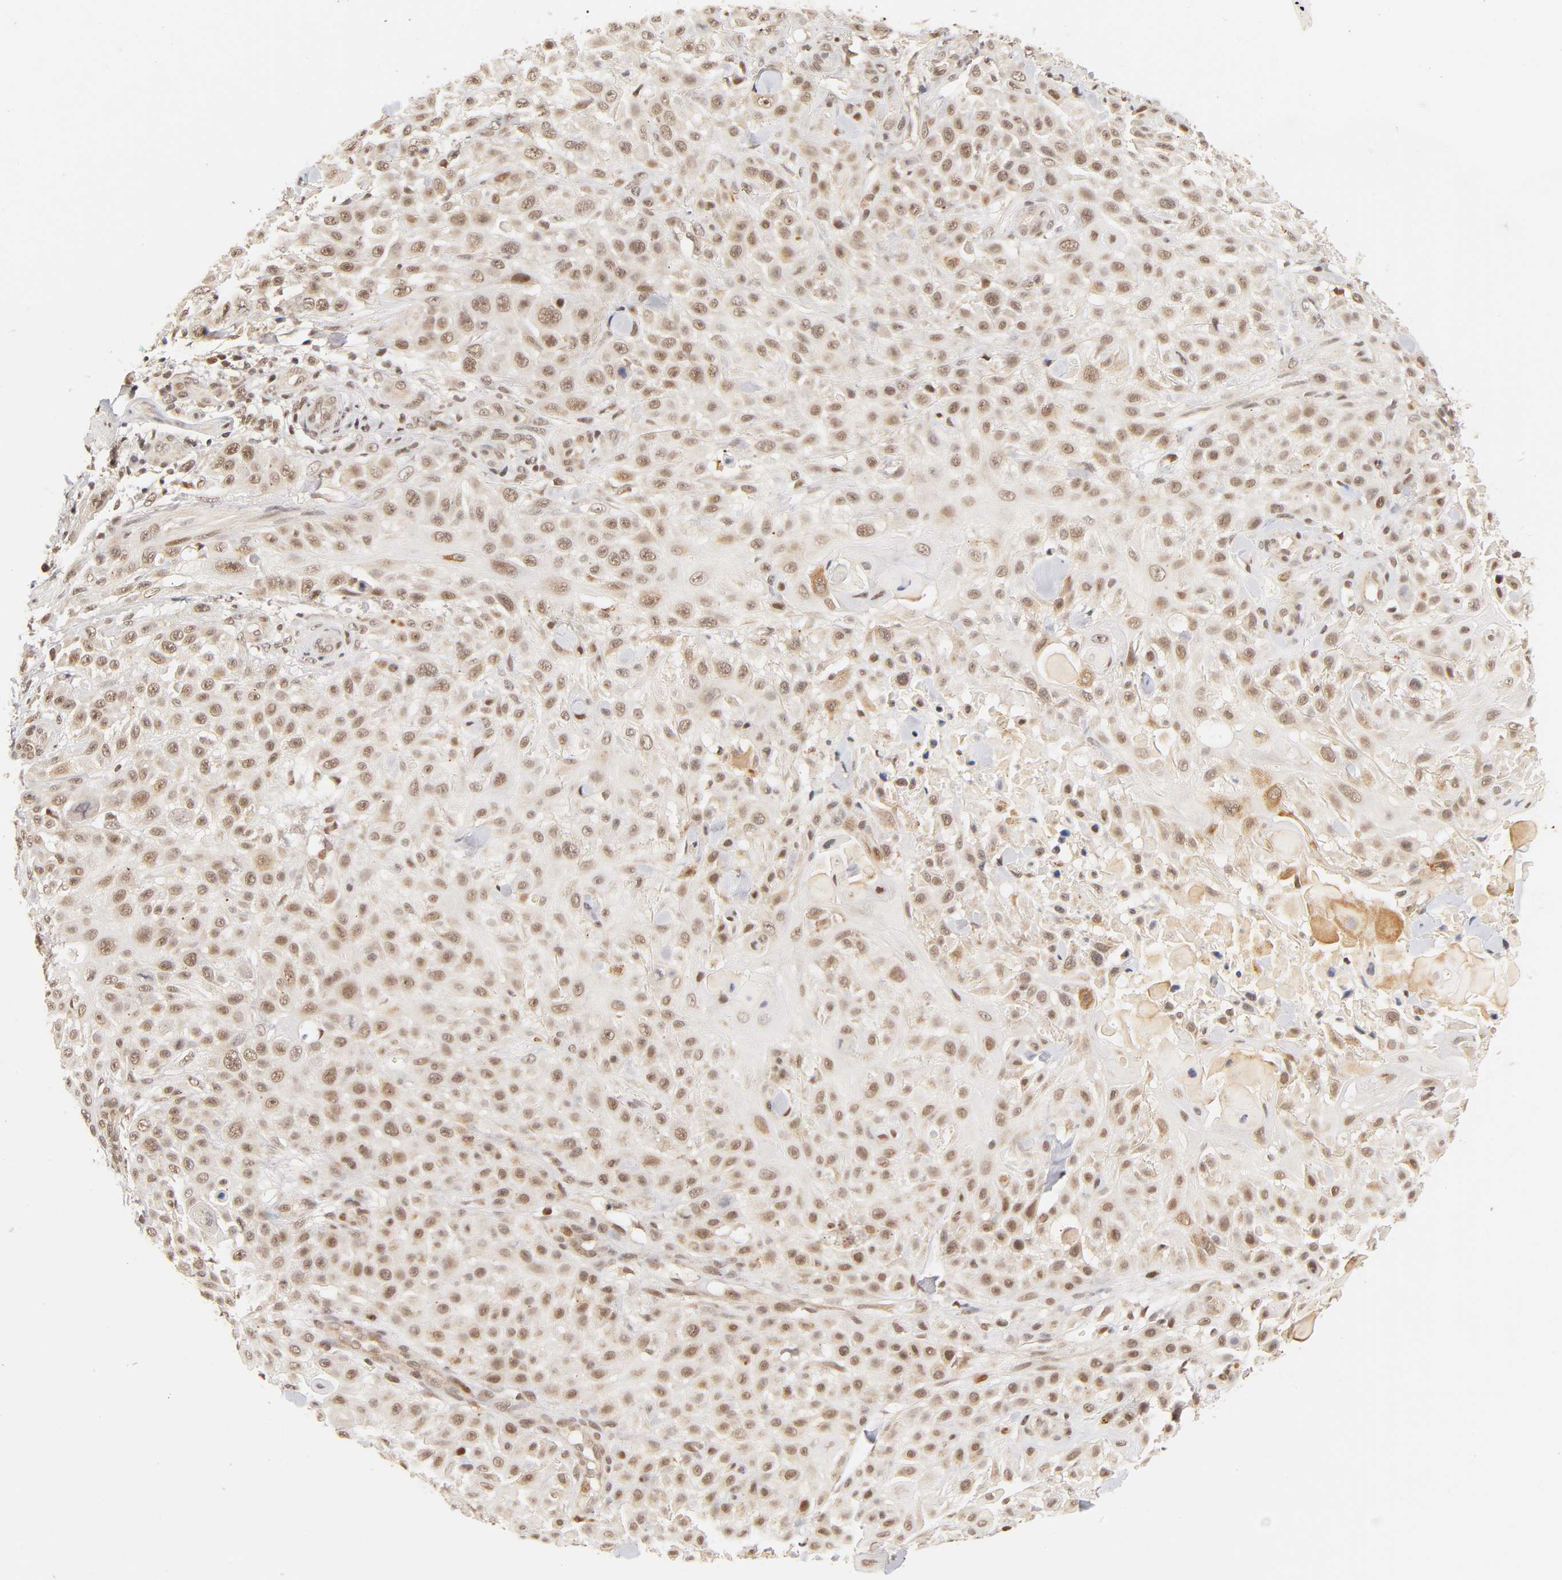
{"staining": {"intensity": "weak", "quantity": "25%-75%", "location": "cytoplasmic/membranous,nuclear"}, "tissue": "skin cancer", "cell_type": "Tumor cells", "image_type": "cancer", "snomed": [{"axis": "morphology", "description": "Squamous cell carcinoma, NOS"}, {"axis": "topography", "description": "Skin"}], "caption": "Tumor cells display low levels of weak cytoplasmic/membranous and nuclear staining in approximately 25%-75% of cells in human skin cancer. (brown staining indicates protein expression, while blue staining denotes nuclei).", "gene": "TAF10", "patient": {"sex": "female", "age": 42}}